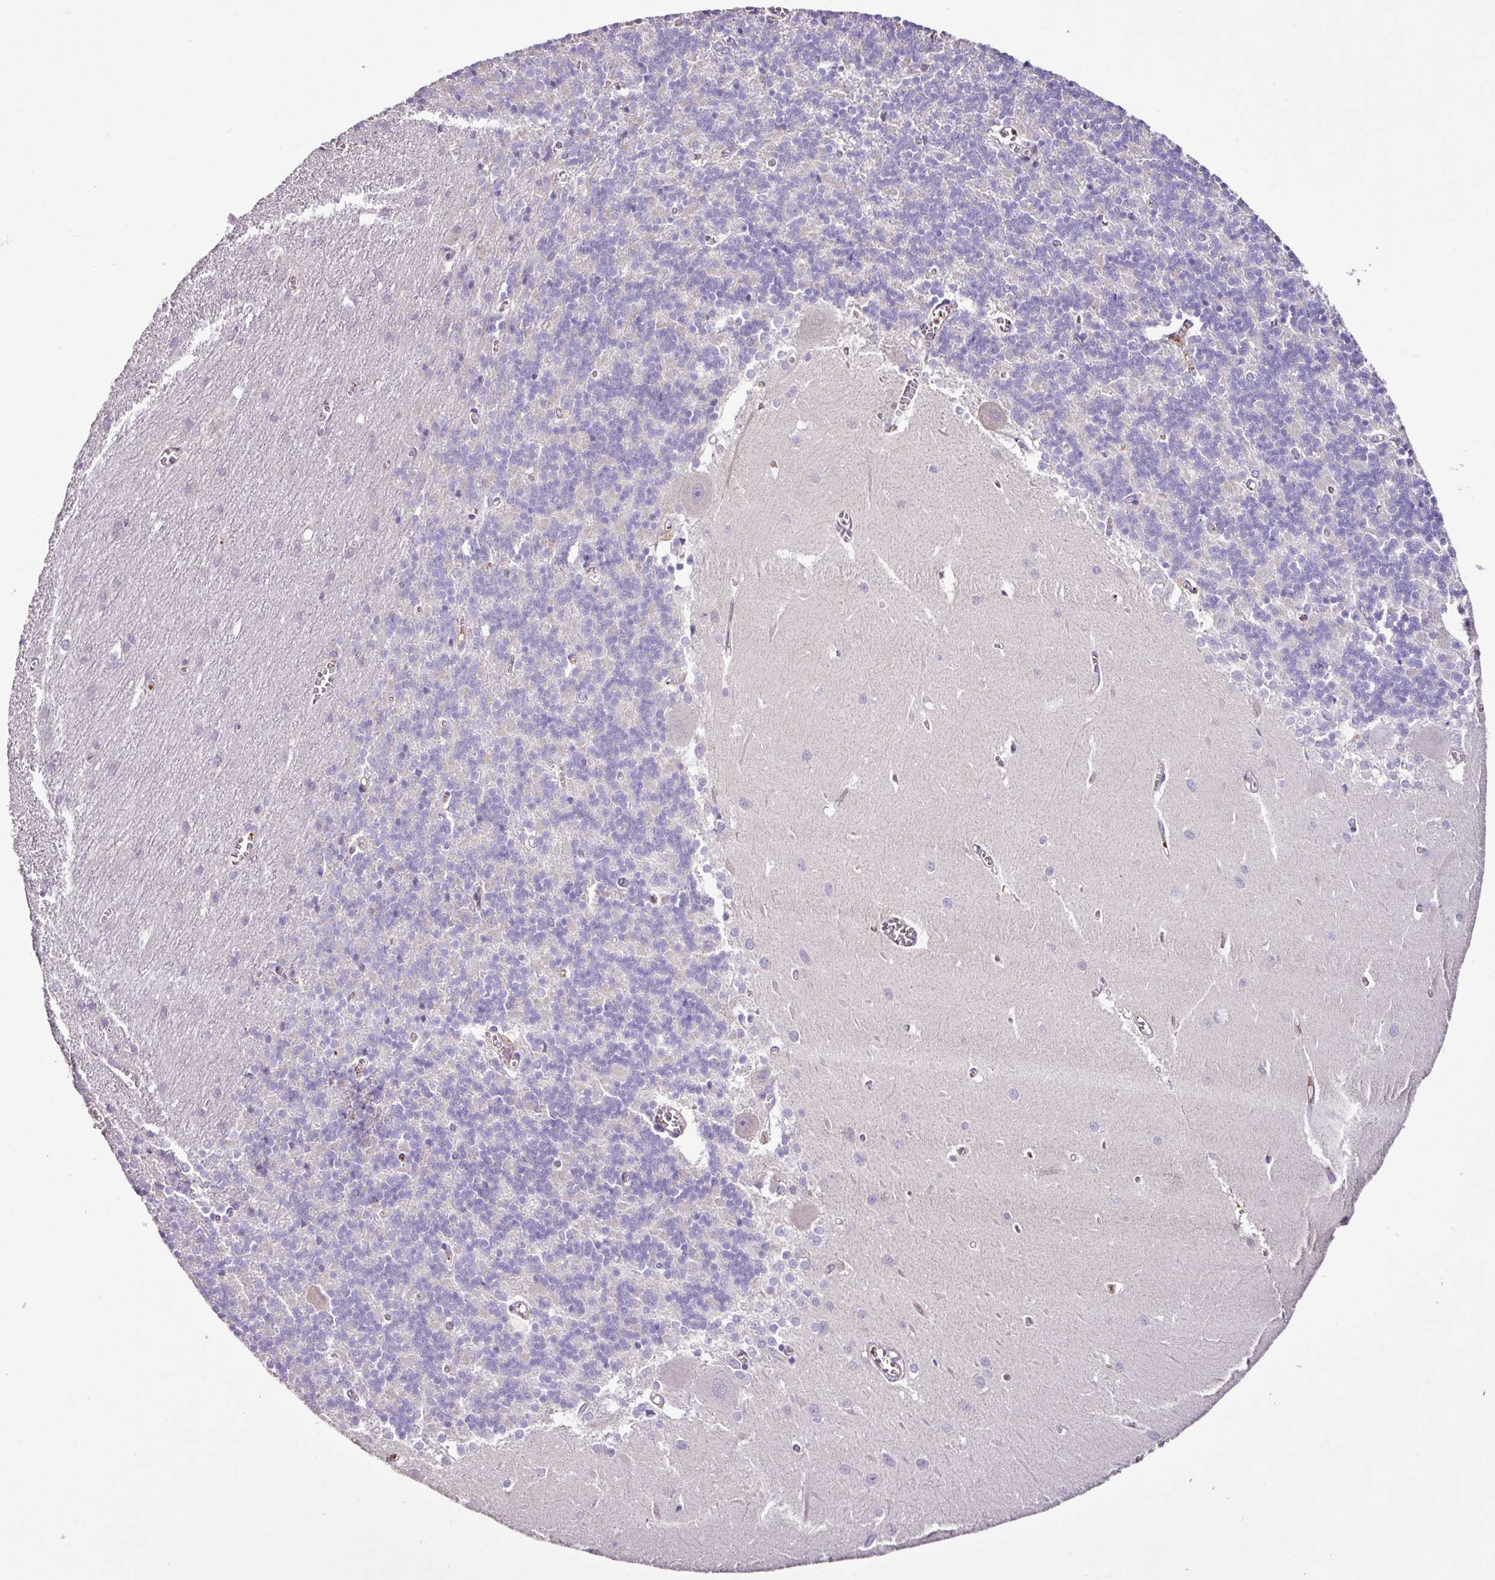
{"staining": {"intensity": "negative", "quantity": "none", "location": "none"}, "tissue": "cerebellum", "cell_type": "Cells in granular layer", "image_type": "normal", "snomed": [{"axis": "morphology", "description": "Normal tissue, NOS"}, {"axis": "topography", "description": "Cerebellum"}], "caption": "High power microscopy histopathology image of an IHC micrograph of unremarkable cerebellum, revealing no significant expression in cells in granular layer. Nuclei are stained in blue.", "gene": "AGR3", "patient": {"sex": "male", "age": 37}}